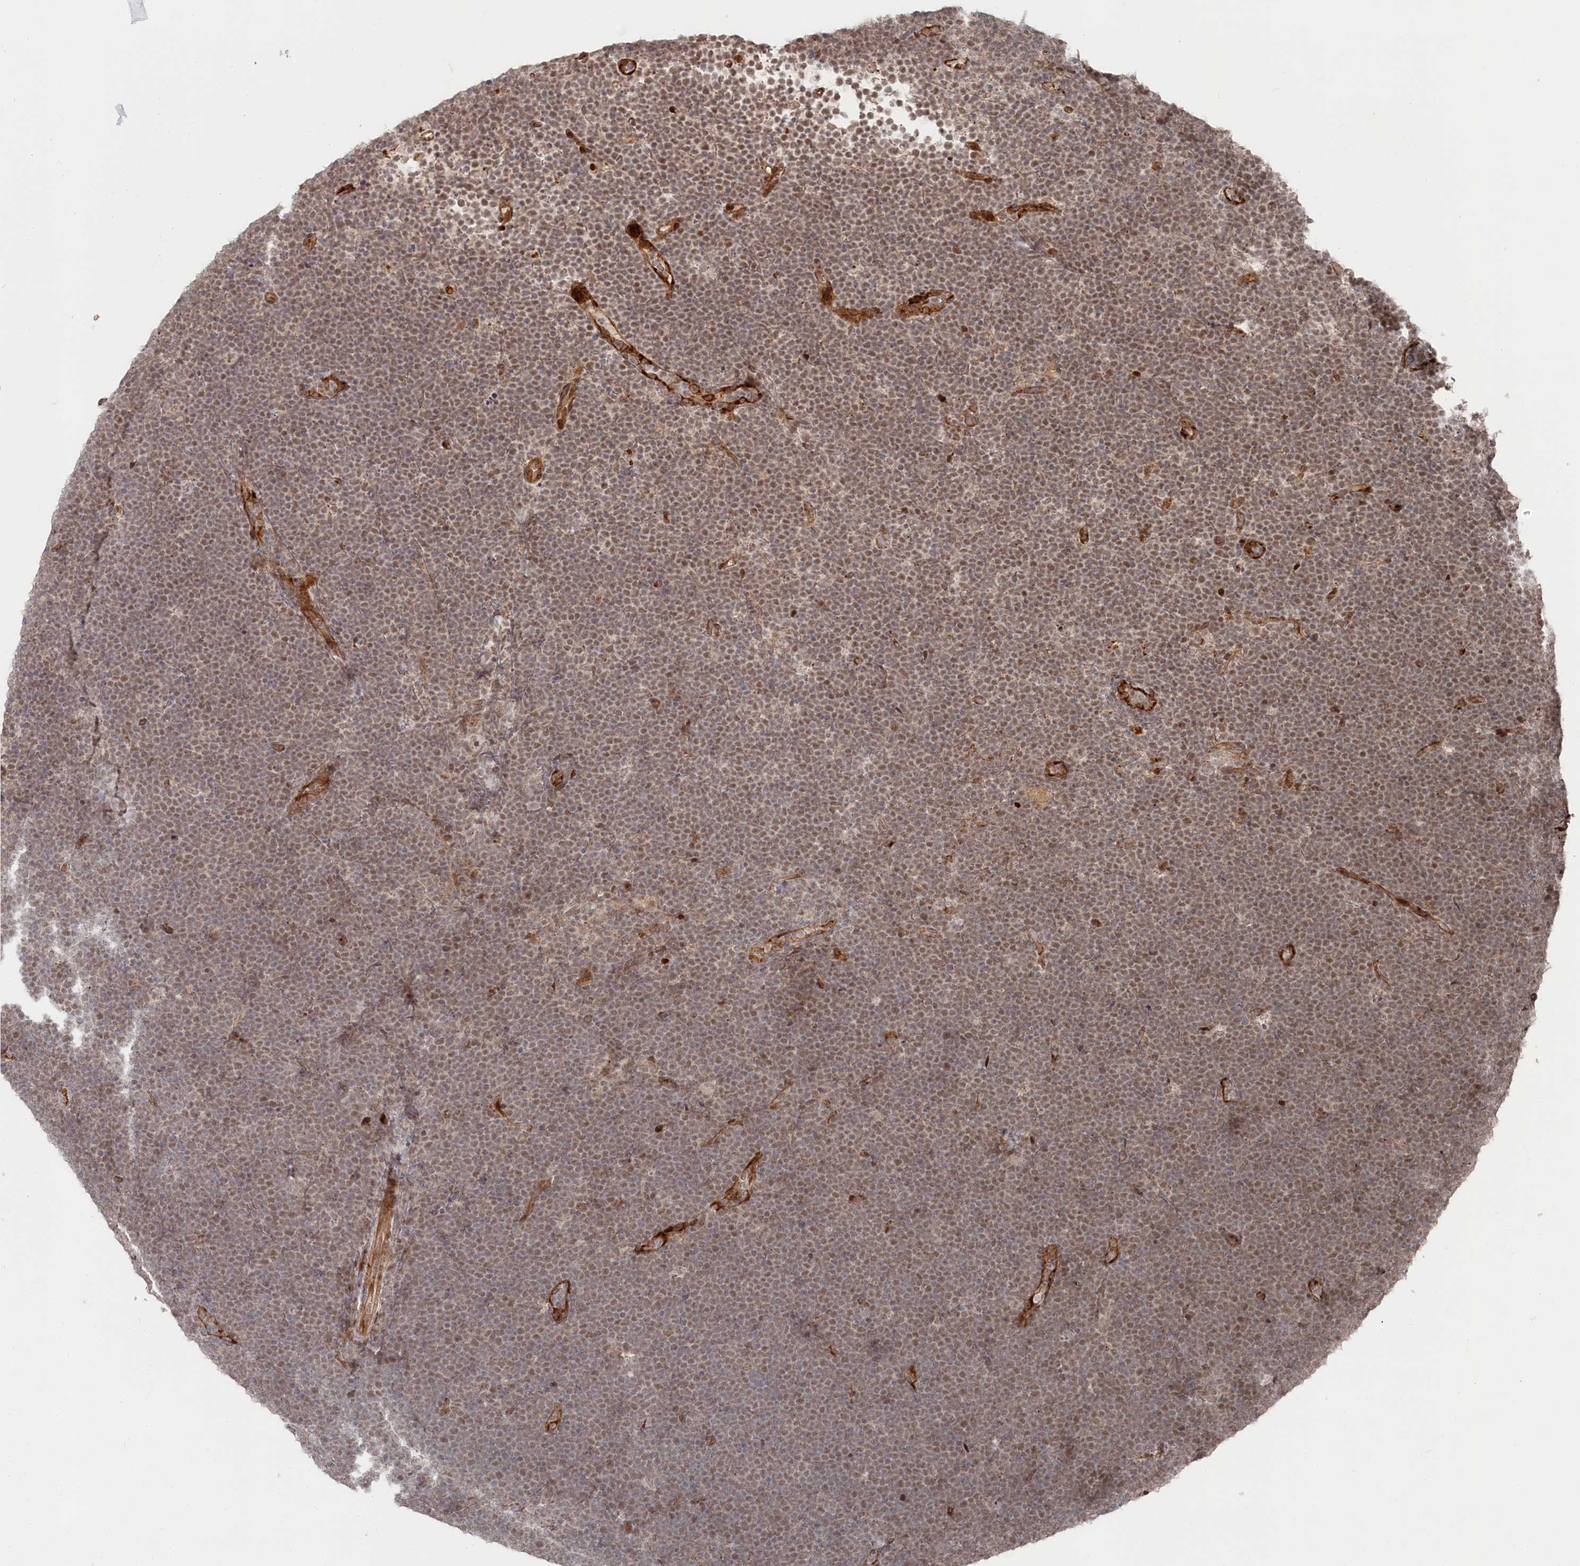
{"staining": {"intensity": "moderate", "quantity": ">75%", "location": "nuclear"}, "tissue": "lymphoma", "cell_type": "Tumor cells", "image_type": "cancer", "snomed": [{"axis": "morphology", "description": "Malignant lymphoma, non-Hodgkin's type, High grade"}, {"axis": "topography", "description": "Lymph node"}], "caption": "High-power microscopy captured an IHC histopathology image of lymphoma, revealing moderate nuclear expression in approximately >75% of tumor cells.", "gene": "POLR3A", "patient": {"sex": "male", "age": 13}}